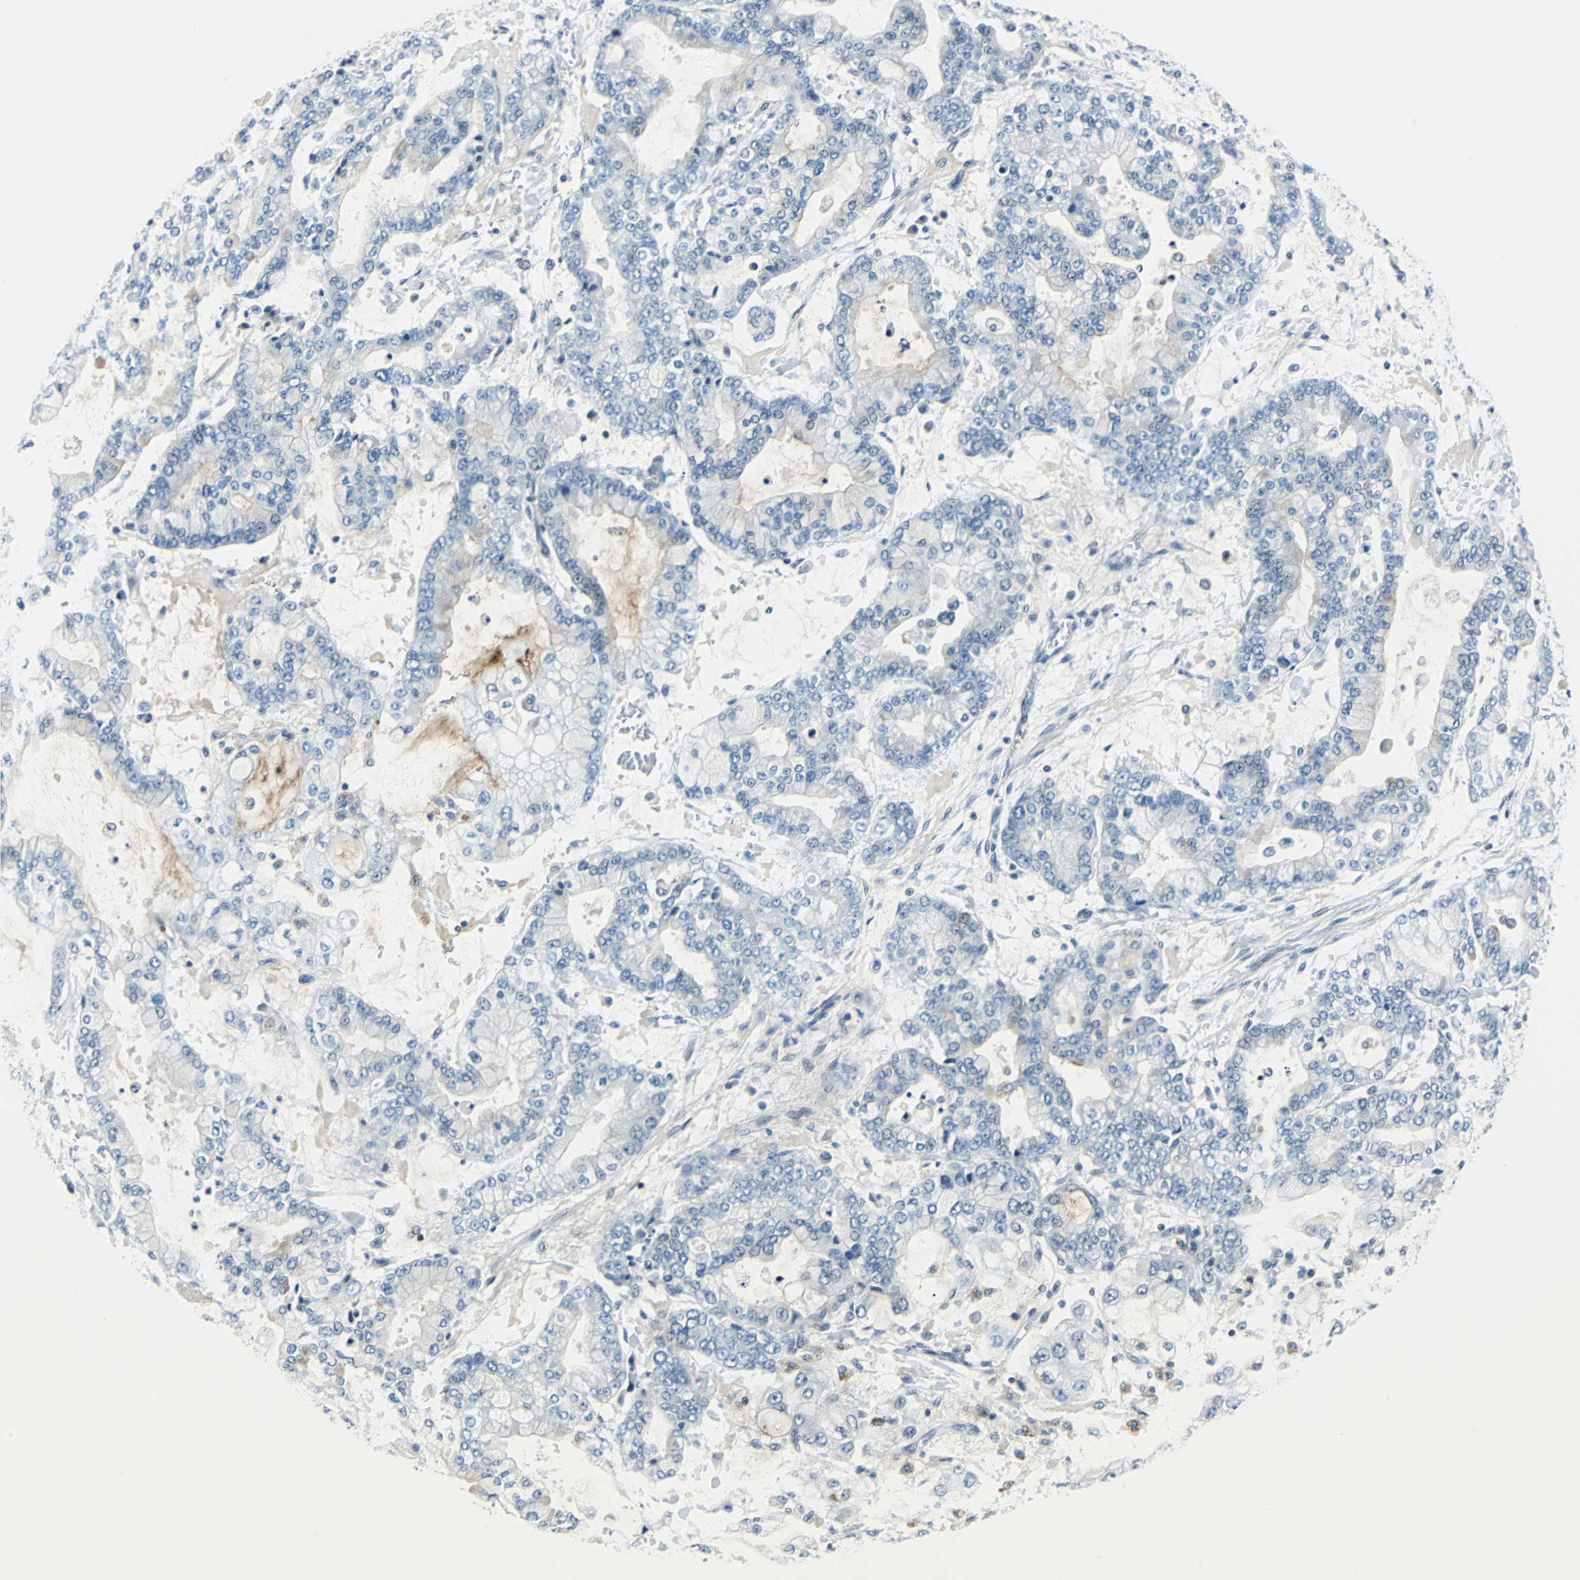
{"staining": {"intensity": "negative", "quantity": "none", "location": "none"}, "tissue": "stomach cancer", "cell_type": "Tumor cells", "image_type": "cancer", "snomed": [{"axis": "morphology", "description": "Adenocarcinoma, NOS"}, {"axis": "topography", "description": "Stomach"}], "caption": "Micrograph shows no protein positivity in tumor cells of adenocarcinoma (stomach) tissue. (Stains: DAB (3,3'-diaminobenzidine) IHC with hematoxylin counter stain, Microscopy: brightfield microscopy at high magnification).", "gene": "HCFC2", "patient": {"sex": "male", "age": 76}}